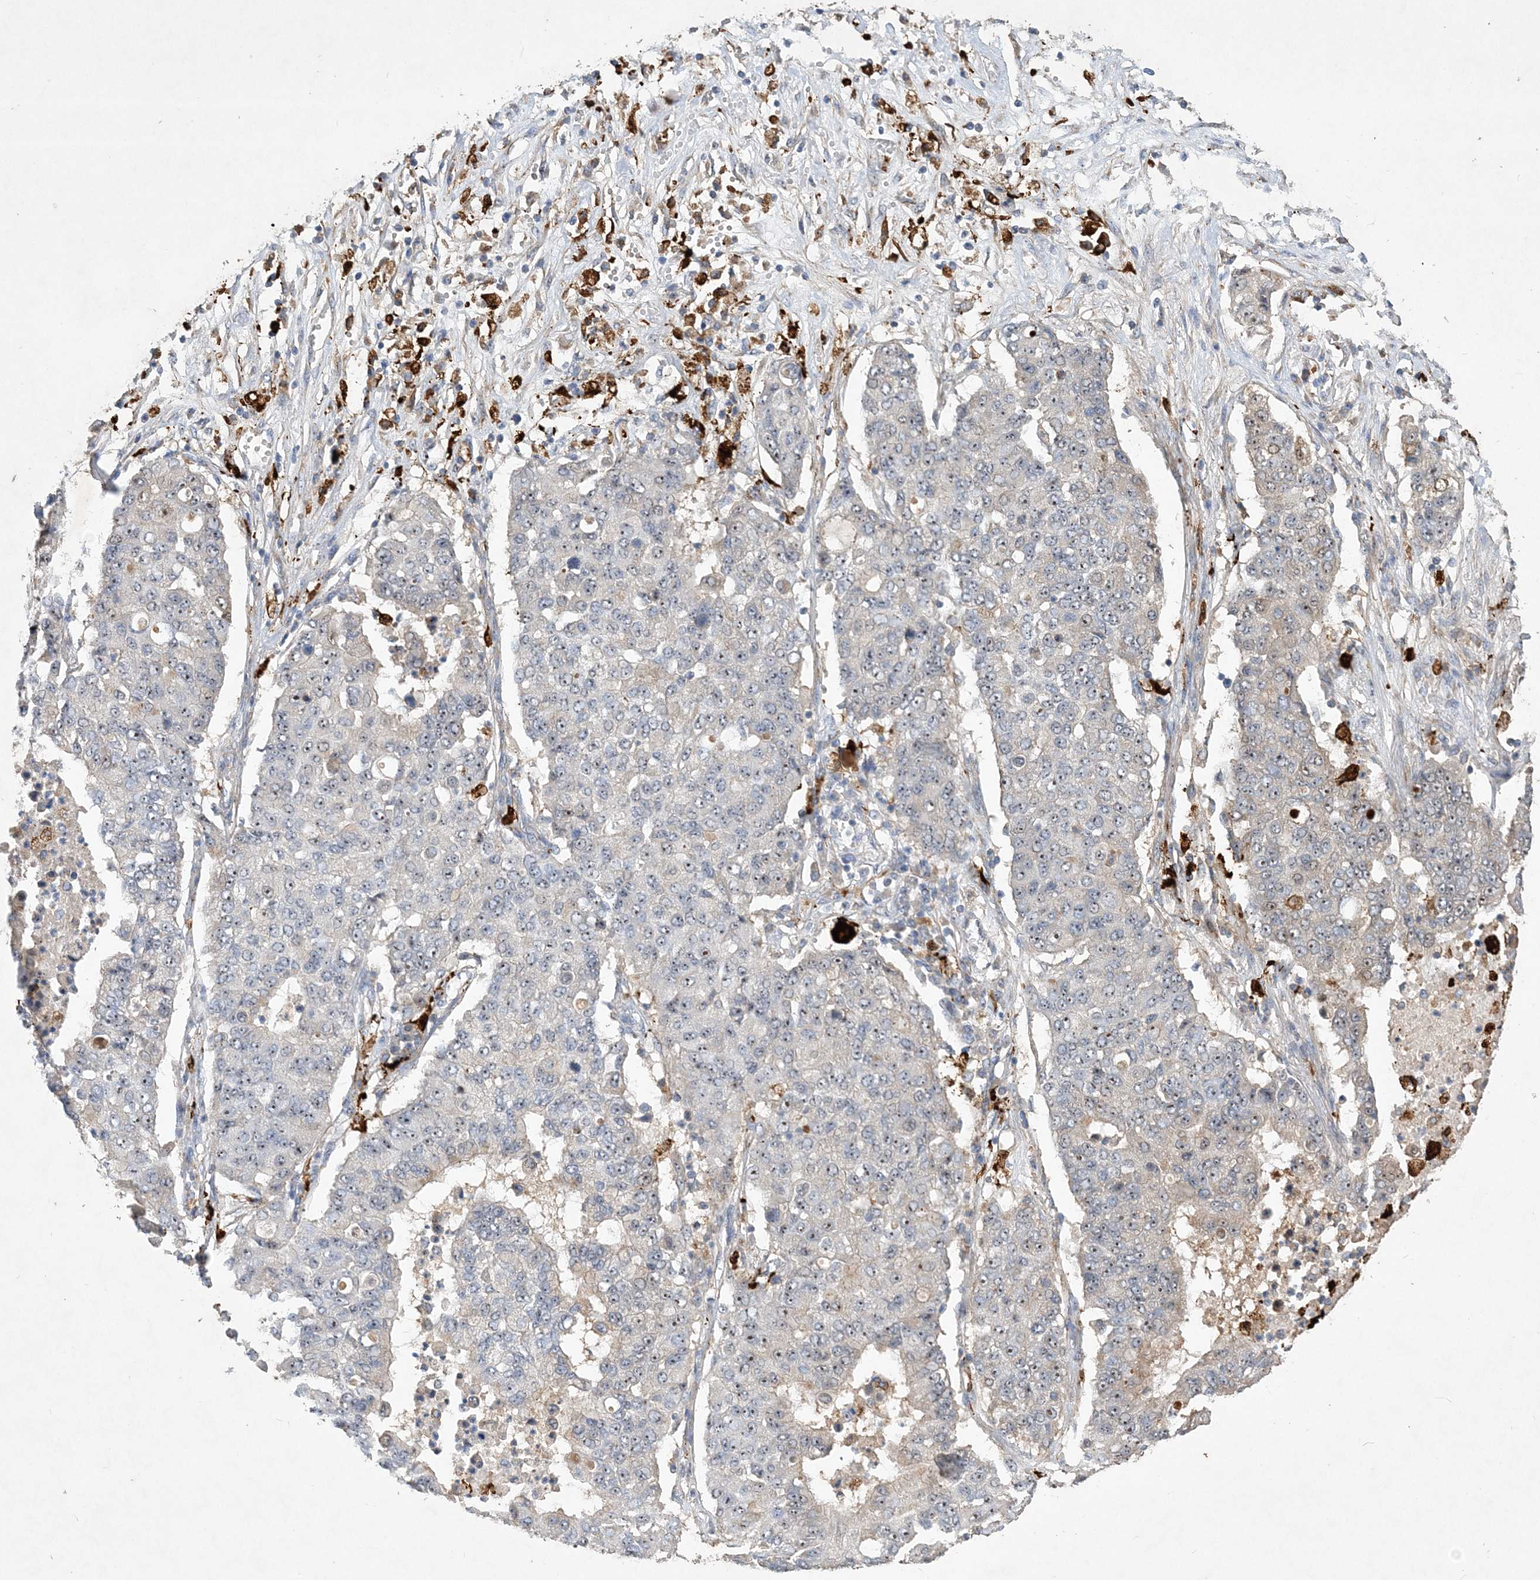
{"staining": {"intensity": "weak", "quantity": "<25%", "location": "nuclear"}, "tissue": "lung cancer", "cell_type": "Tumor cells", "image_type": "cancer", "snomed": [{"axis": "morphology", "description": "Squamous cell carcinoma, NOS"}, {"axis": "topography", "description": "Lung"}], "caption": "Immunohistochemistry of squamous cell carcinoma (lung) displays no expression in tumor cells.", "gene": "FEZ2", "patient": {"sex": "male", "age": 74}}